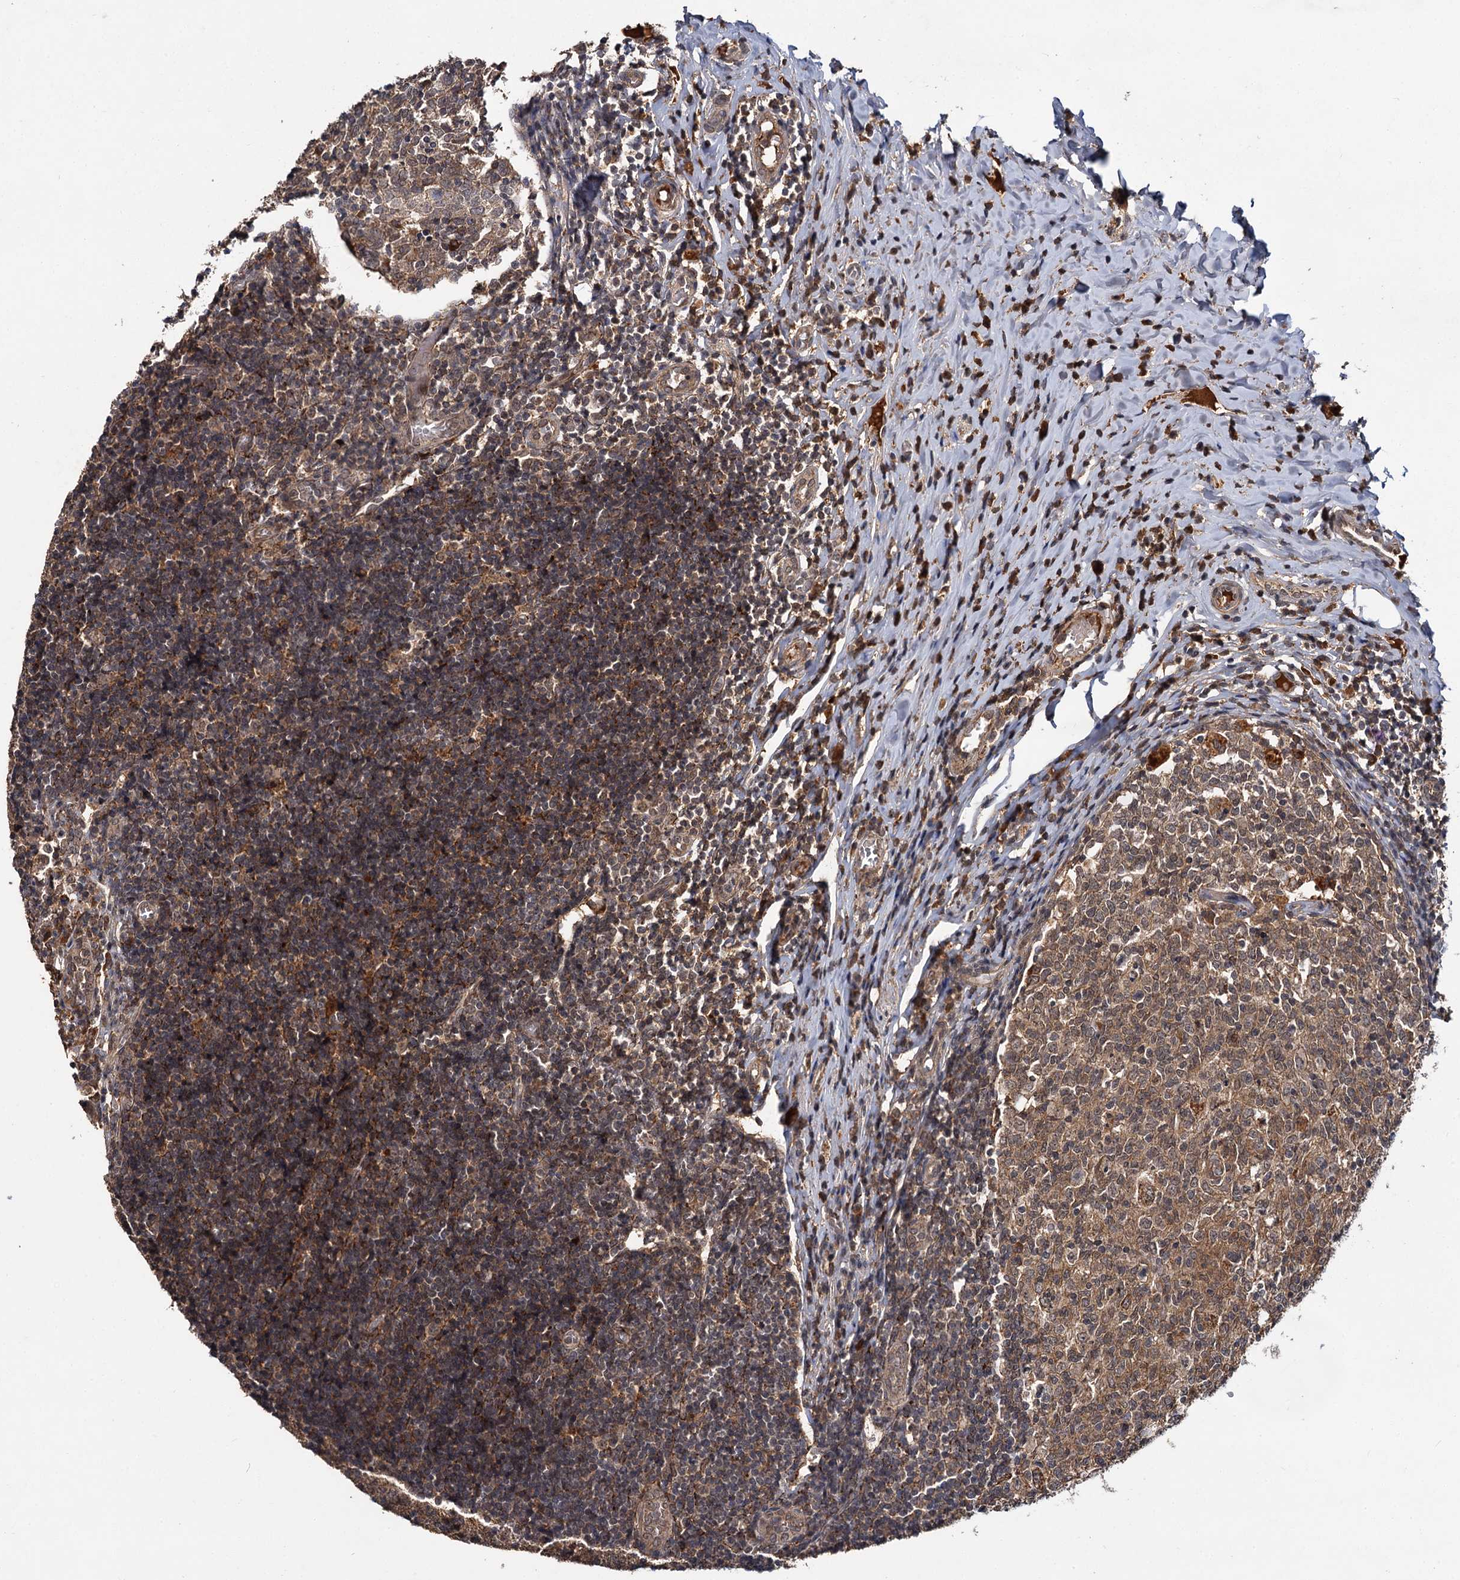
{"staining": {"intensity": "moderate", "quantity": ">75%", "location": "cytoplasmic/membranous,nuclear"}, "tissue": "appendix", "cell_type": "Glandular cells", "image_type": "normal", "snomed": [{"axis": "morphology", "description": "Normal tissue, NOS"}, {"axis": "topography", "description": "Appendix"}], "caption": "Immunohistochemical staining of benign human appendix reveals moderate cytoplasmic/membranous,nuclear protein expression in approximately >75% of glandular cells.", "gene": "MBD6", "patient": {"sex": "male", "age": 8}}